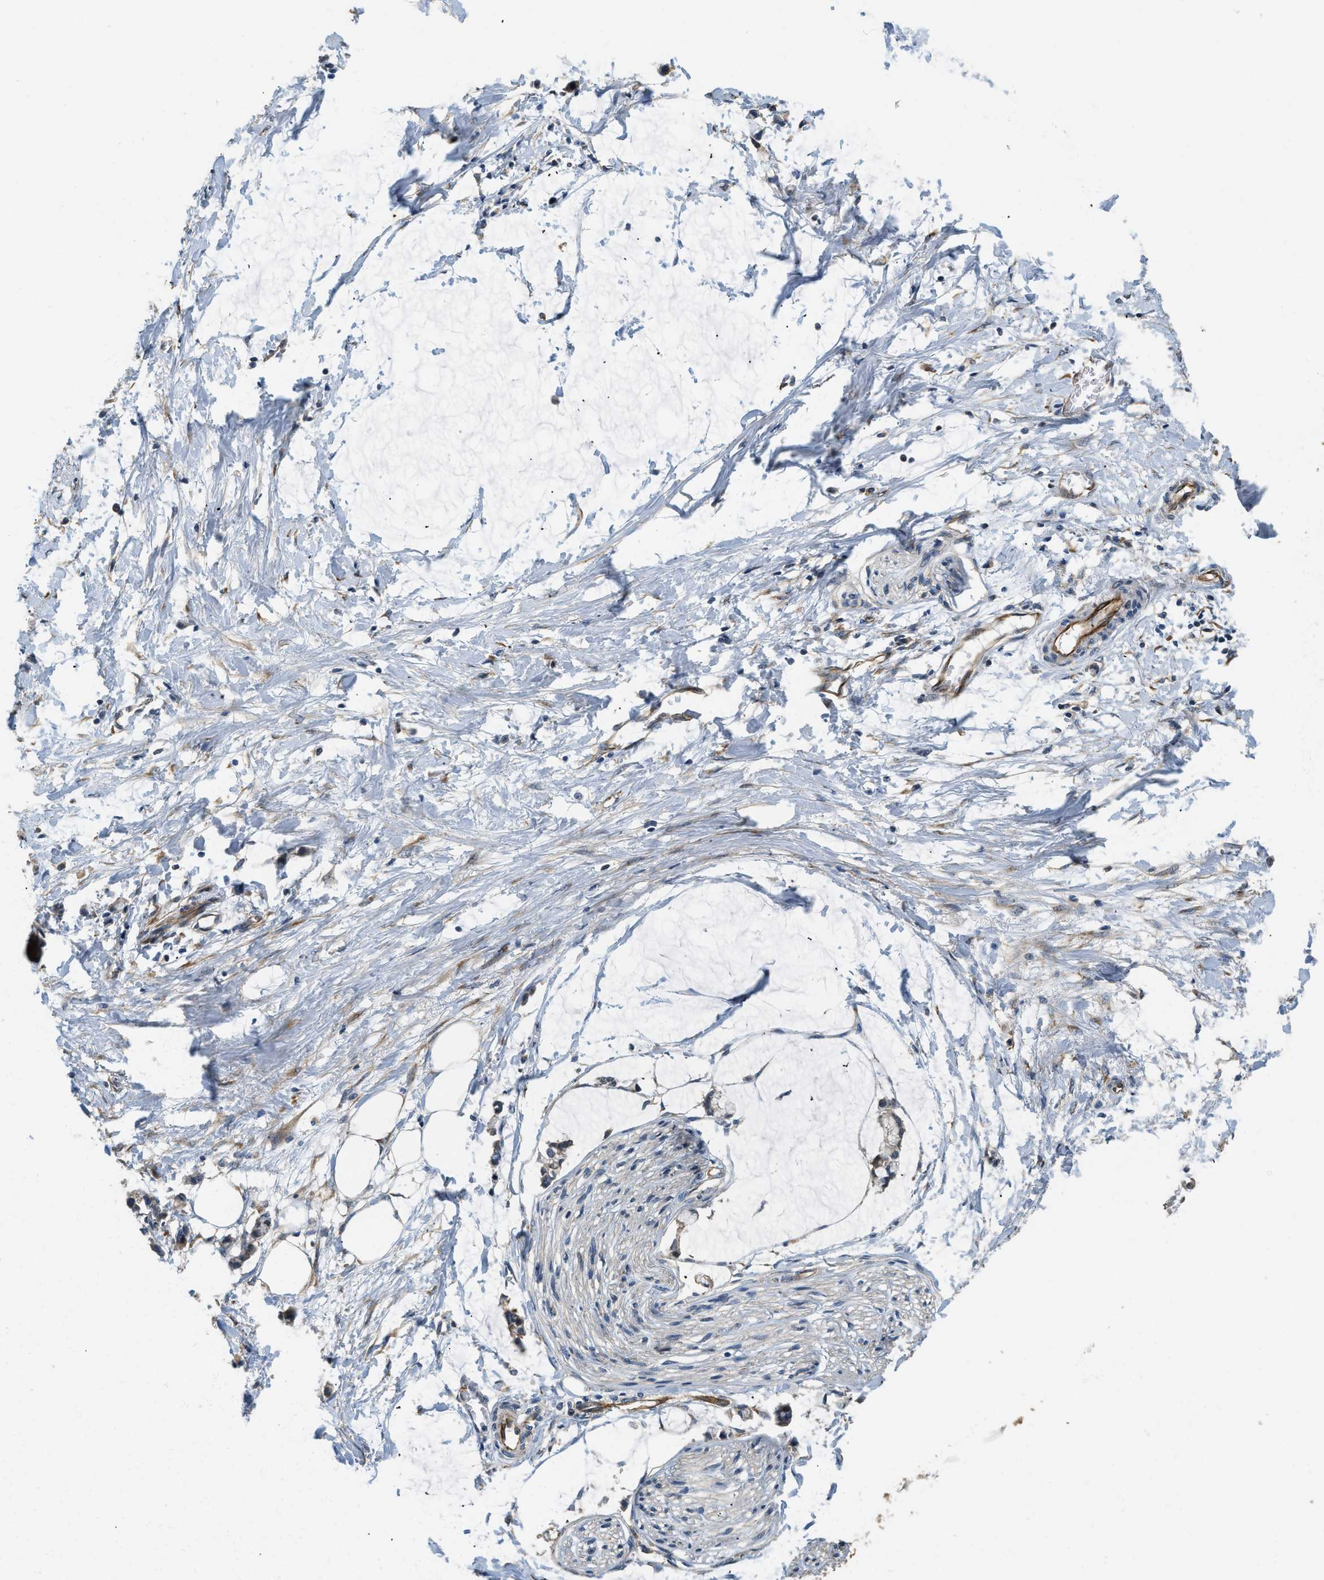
{"staining": {"intensity": "moderate", "quantity": "25%-75%", "location": "cytoplasmic/membranous"}, "tissue": "adipose tissue", "cell_type": "Adipocytes", "image_type": "normal", "snomed": [{"axis": "morphology", "description": "Normal tissue, NOS"}, {"axis": "morphology", "description": "Adenocarcinoma, NOS"}, {"axis": "topography", "description": "Colon"}, {"axis": "topography", "description": "Peripheral nerve tissue"}], "caption": "Immunohistochemistry of unremarkable adipose tissue exhibits medium levels of moderate cytoplasmic/membranous positivity in approximately 25%-75% of adipocytes.", "gene": "ALOX12", "patient": {"sex": "male", "age": 14}}